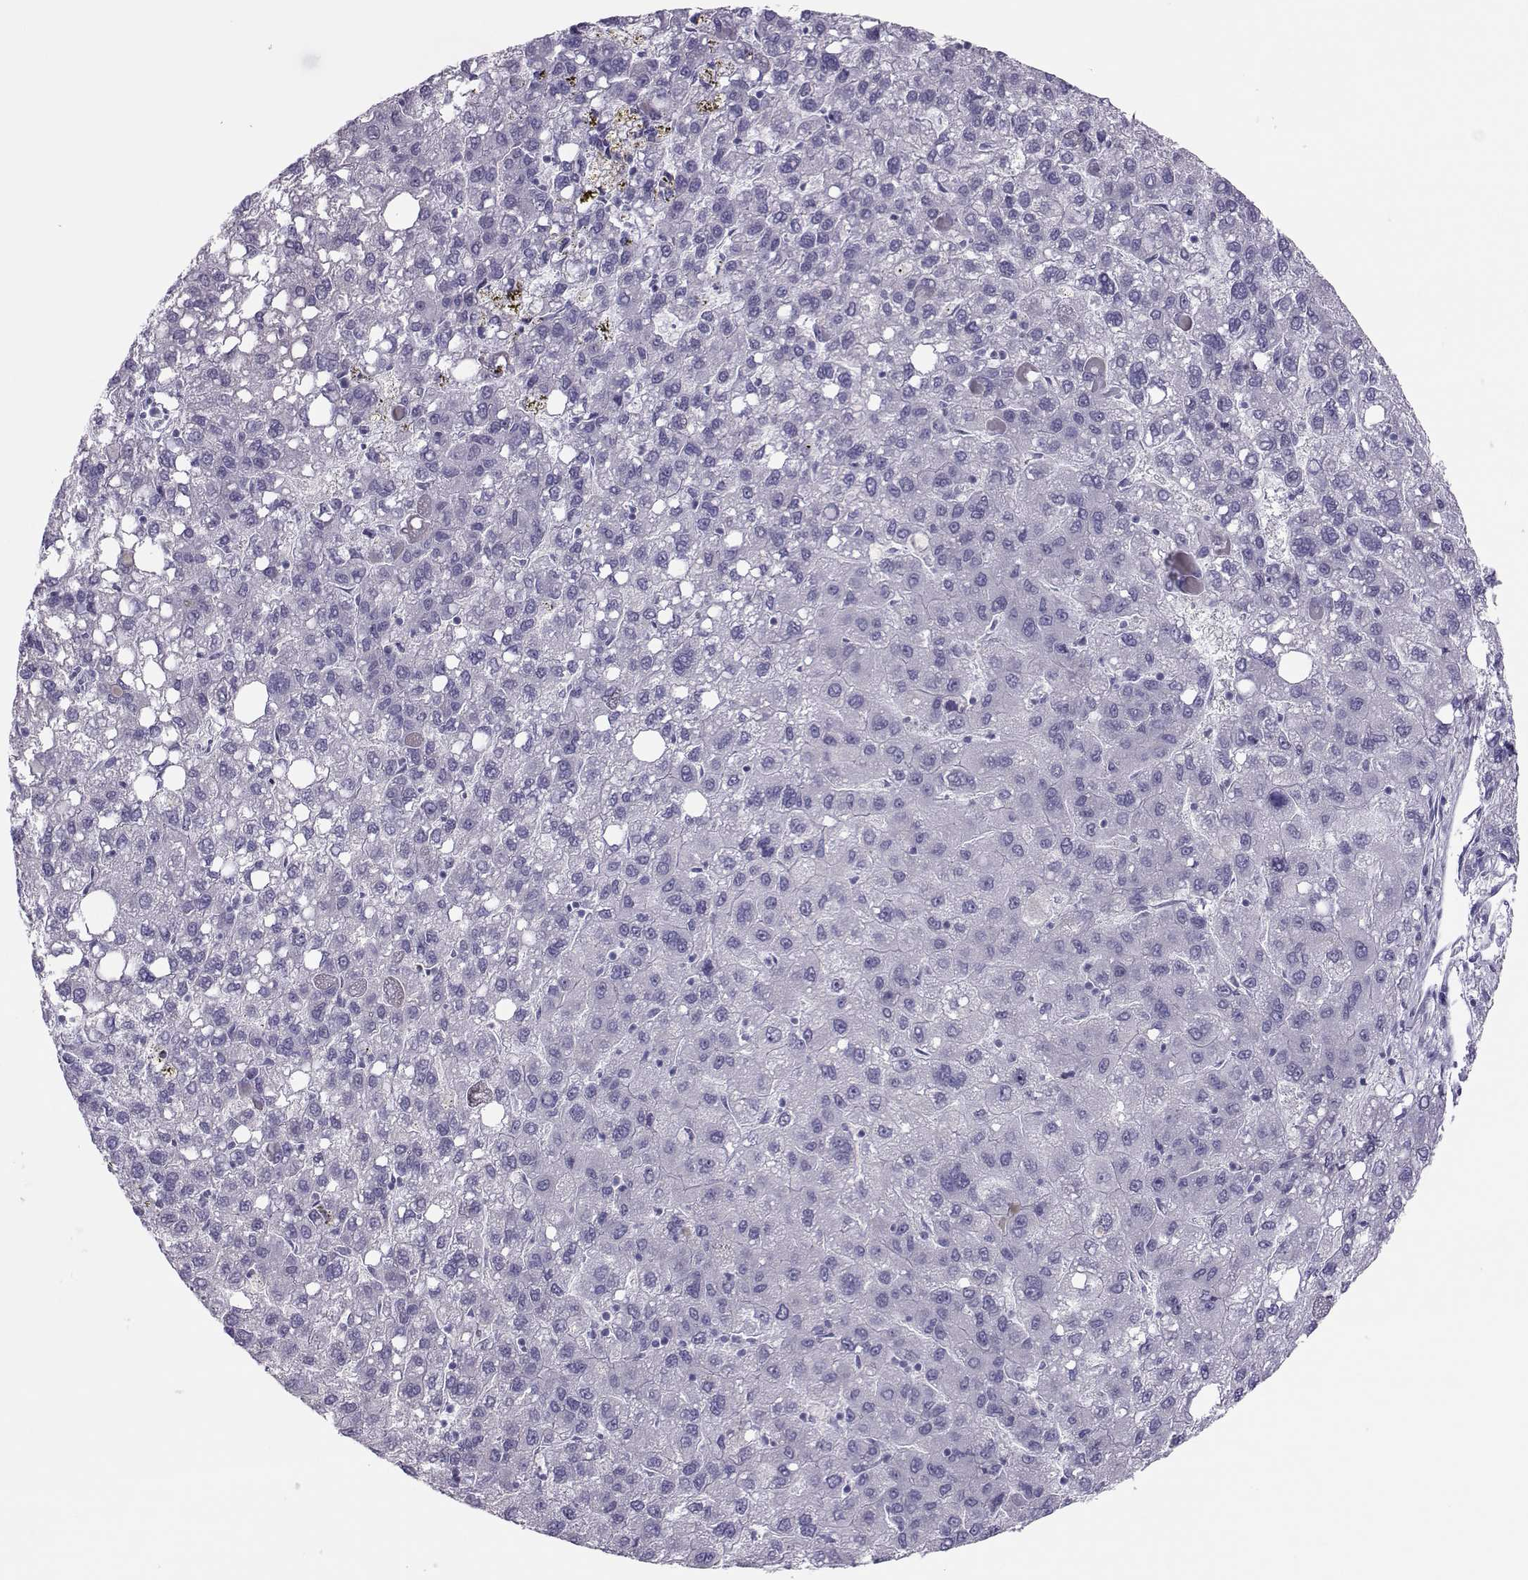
{"staining": {"intensity": "negative", "quantity": "none", "location": "none"}, "tissue": "liver cancer", "cell_type": "Tumor cells", "image_type": "cancer", "snomed": [{"axis": "morphology", "description": "Carcinoma, Hepatocellular, NOS"}, {"axis": "topography", "description": "Liver"}], "caption": "Human liver hepatocellular carcinoma stained for a protein using IHC displays no staining in tumor cells.", "gene": "TRPM7", "patient": {"sex": "female", "age": 82}}